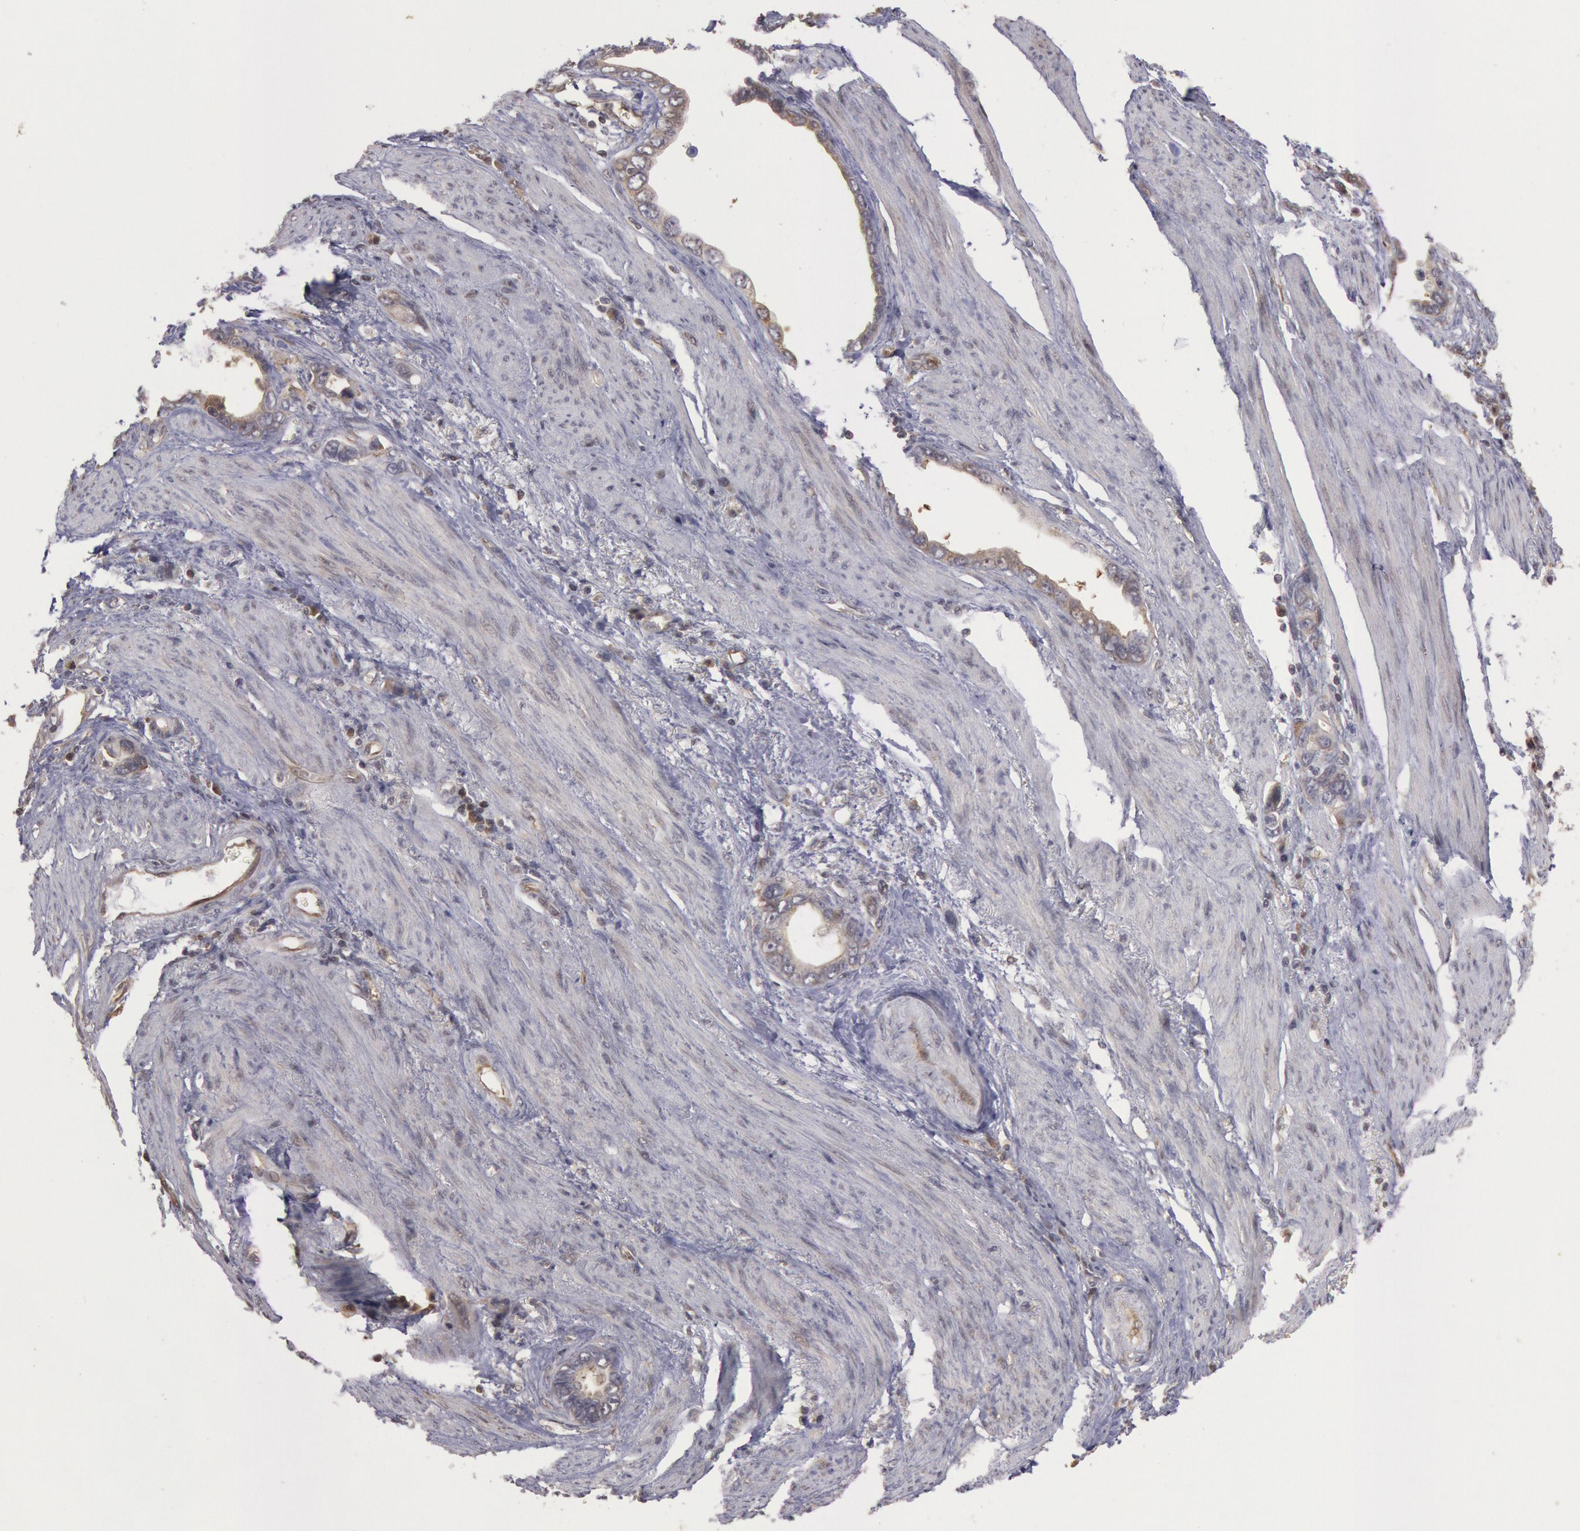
{"staining": {"intensity": "weak", "quantity": "<25%", "location": "cytoplasmic/membranous"}, "tissue": "stomach cancer", "cell_type": "Tumor cells", "image_type": "cancer", "snomed": [{"axis": "morphology", "description": "Adenocarcinoma, NOS"}, {"axis": "topography", "description": "Stomach"}], "caption": "The IHC micrograph has no significant staining in tumor cells of adenocarcinoma (stomach) tissue. The staining was performed using DAB (3,3'-diaminobenzidine) to visualize the protein expression in brown, while the nuclei were stained in blue with hematoxylin (Magnification: 20x).", "gene": "USP14", "patient": {"sex": "male", "age": 78}}